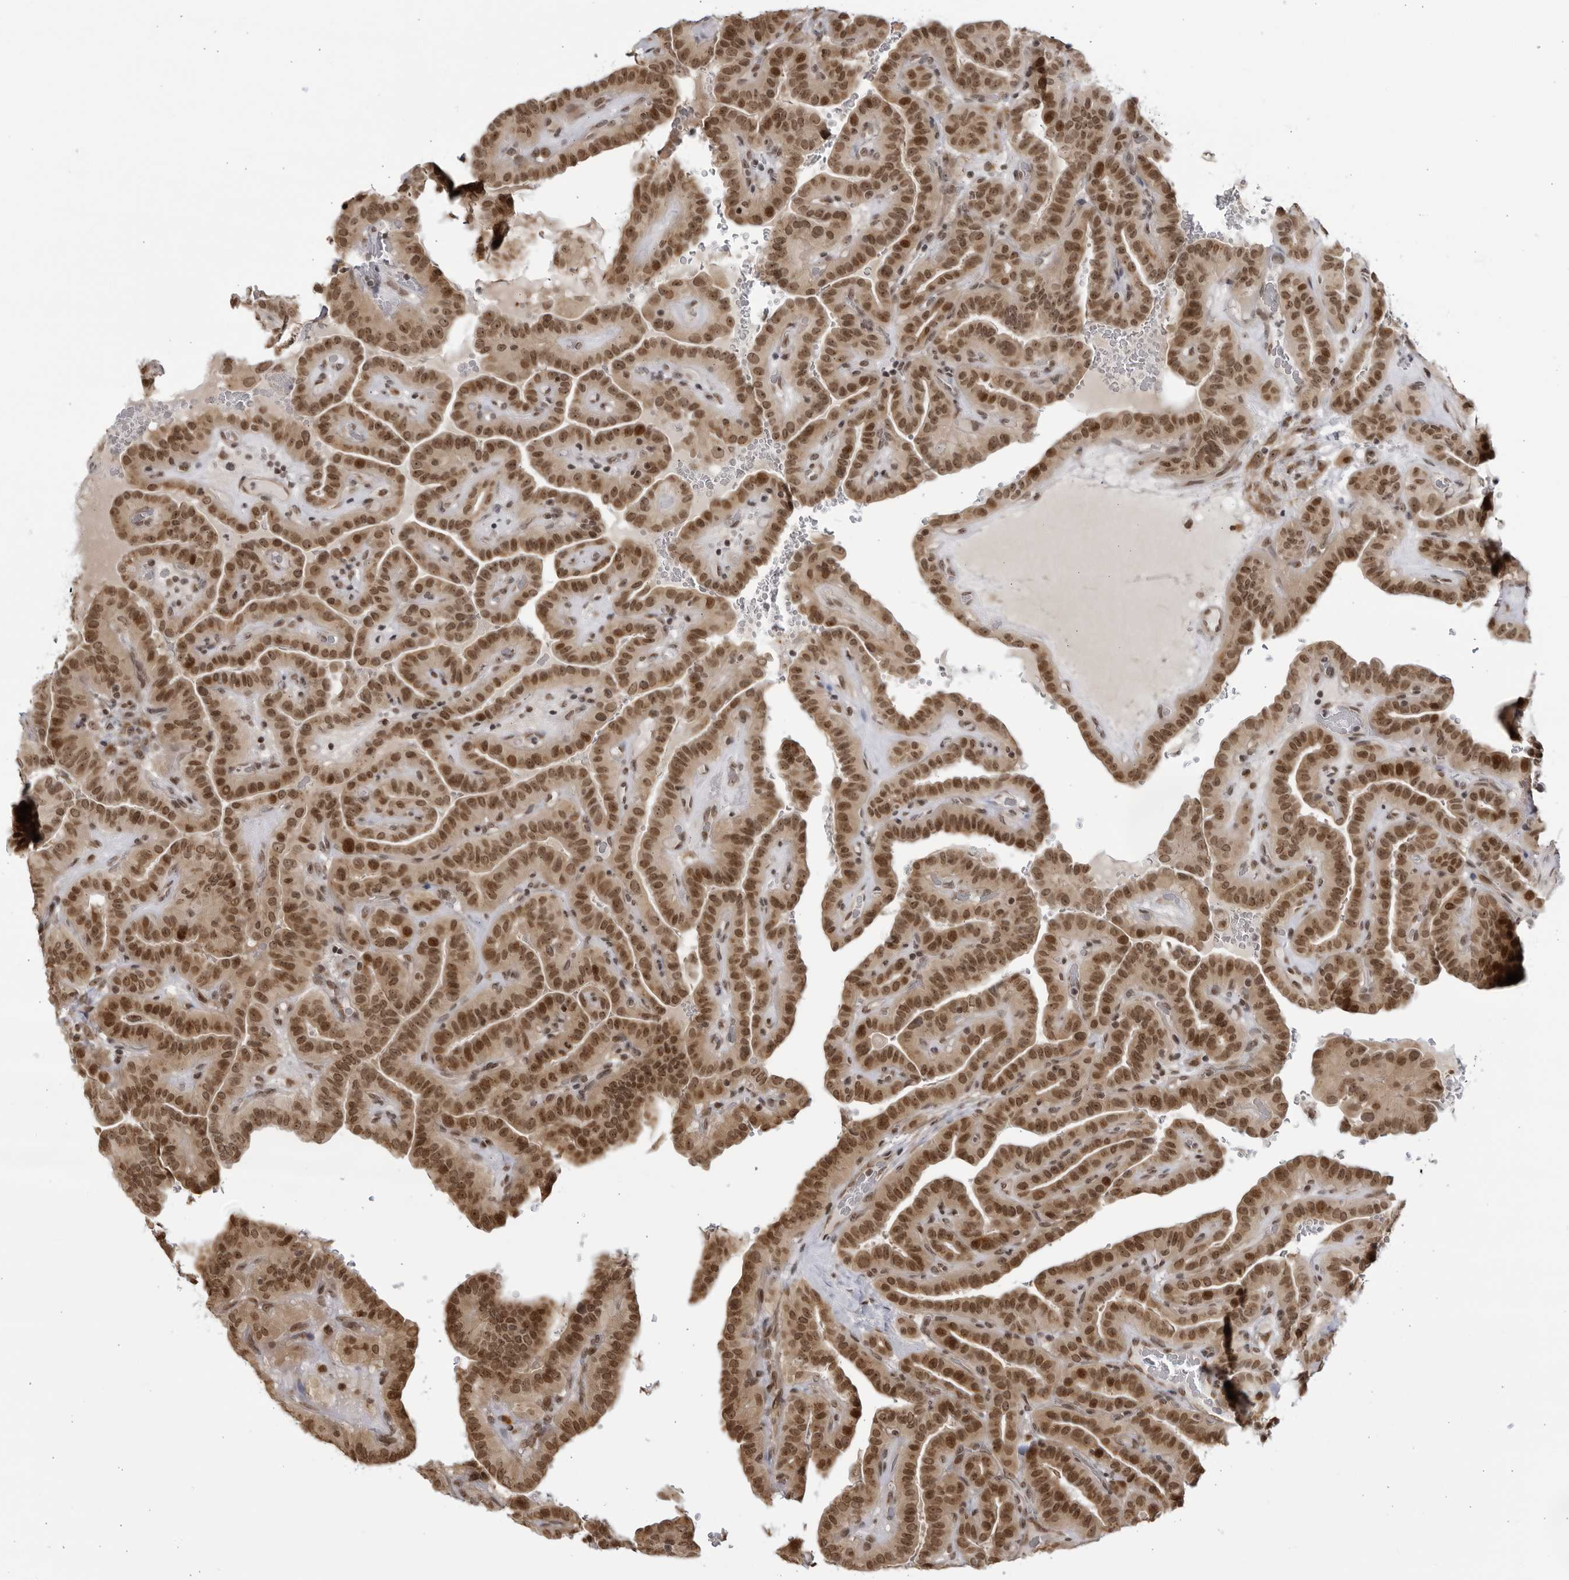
{"staining": {"intensity": "moderate", "quantity": ">75%", "location": "cytoplasmic/membranous,nuclear"}, "tissue": "thyroid cancer", "cell_type": "Tumor cells", "image_type": "cancer", "snomed": [{"axis": "morphology", "description": "Papillary adenocarcinoma, NOS"}, {"axis": "topography", "description": "Thyroid gland"}], "caption": "Immunohistochemical staining of human thyroid papillary adenocarcinoma shows moderate cytoplasmic/membranous and nuclear protein staining in about >75% of tumor cells. (DAB (3,3'-diaminobenzidine) IHC with brightfield microscopy, high magnification).", "gene": "RASGEF1C", "patient": {"sex": "male", "age": 77}}